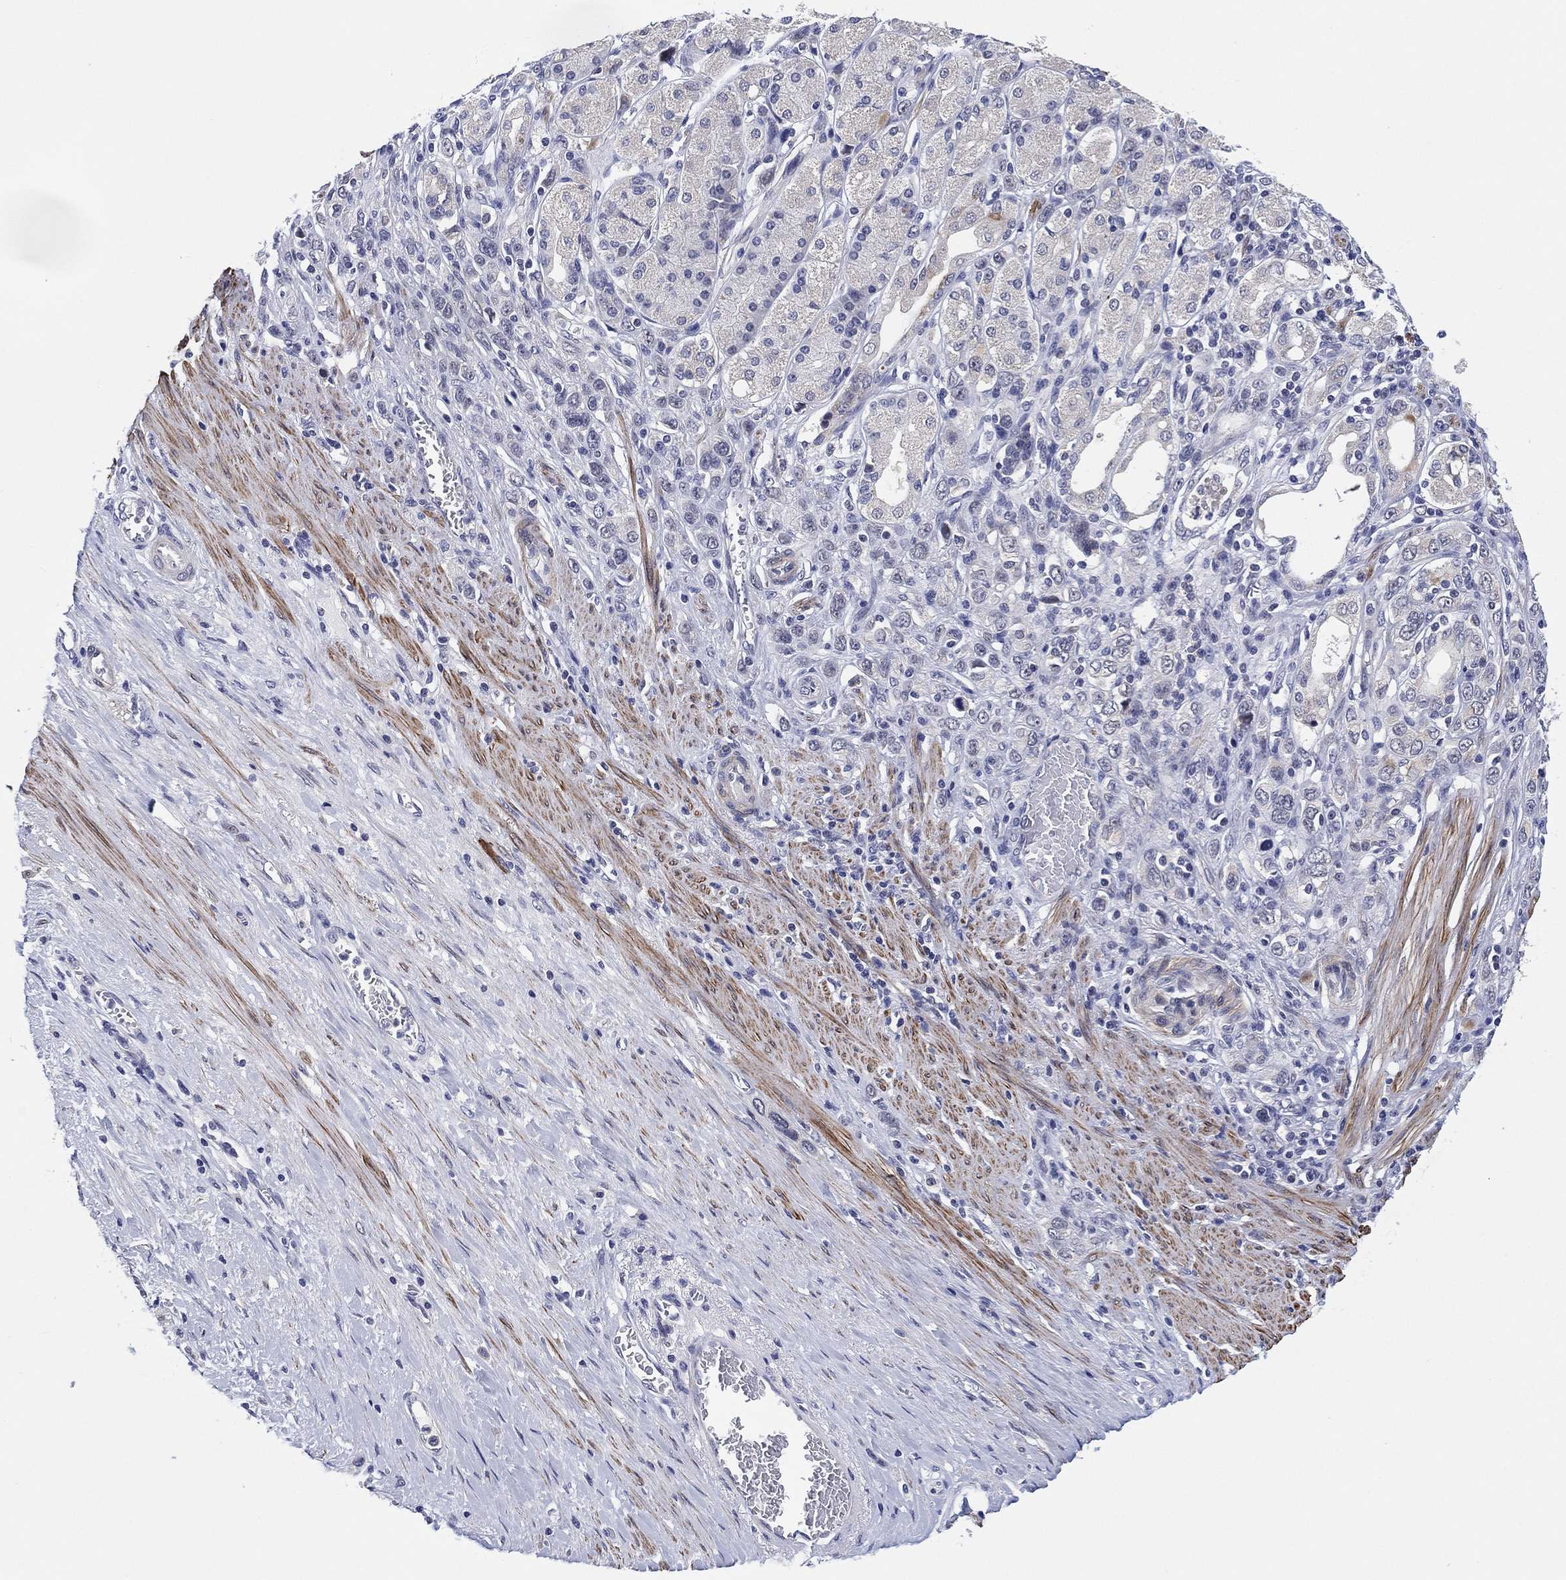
{"staining": {"intensity": "negative", "quantity": "none", "location": "none"}, "tissue": "stomach cancer", "cell_type": "Tumor cells", "image_type": "cancer", "snomed": [{"axis": "morphology", "description": "Normal tissue, NOS"}, {"axis": "morphology", "description": "Adenocarcinoma, NOS"}, {"axis": "morphology", "description": "Adenocarcinoma, High grade"}, {"axis": "topography", "description": "Stomach, upper"}, {"axis": "topography", "description": "Stomach"}], "caption": "This is an immunohistochemistry (IHC) histopathology image of high-grade adenocarcinoma (stomach). There is no expression in tumor cells.", "gene": "CLIP3", "patient": {"sex": "female", "age": 65}}